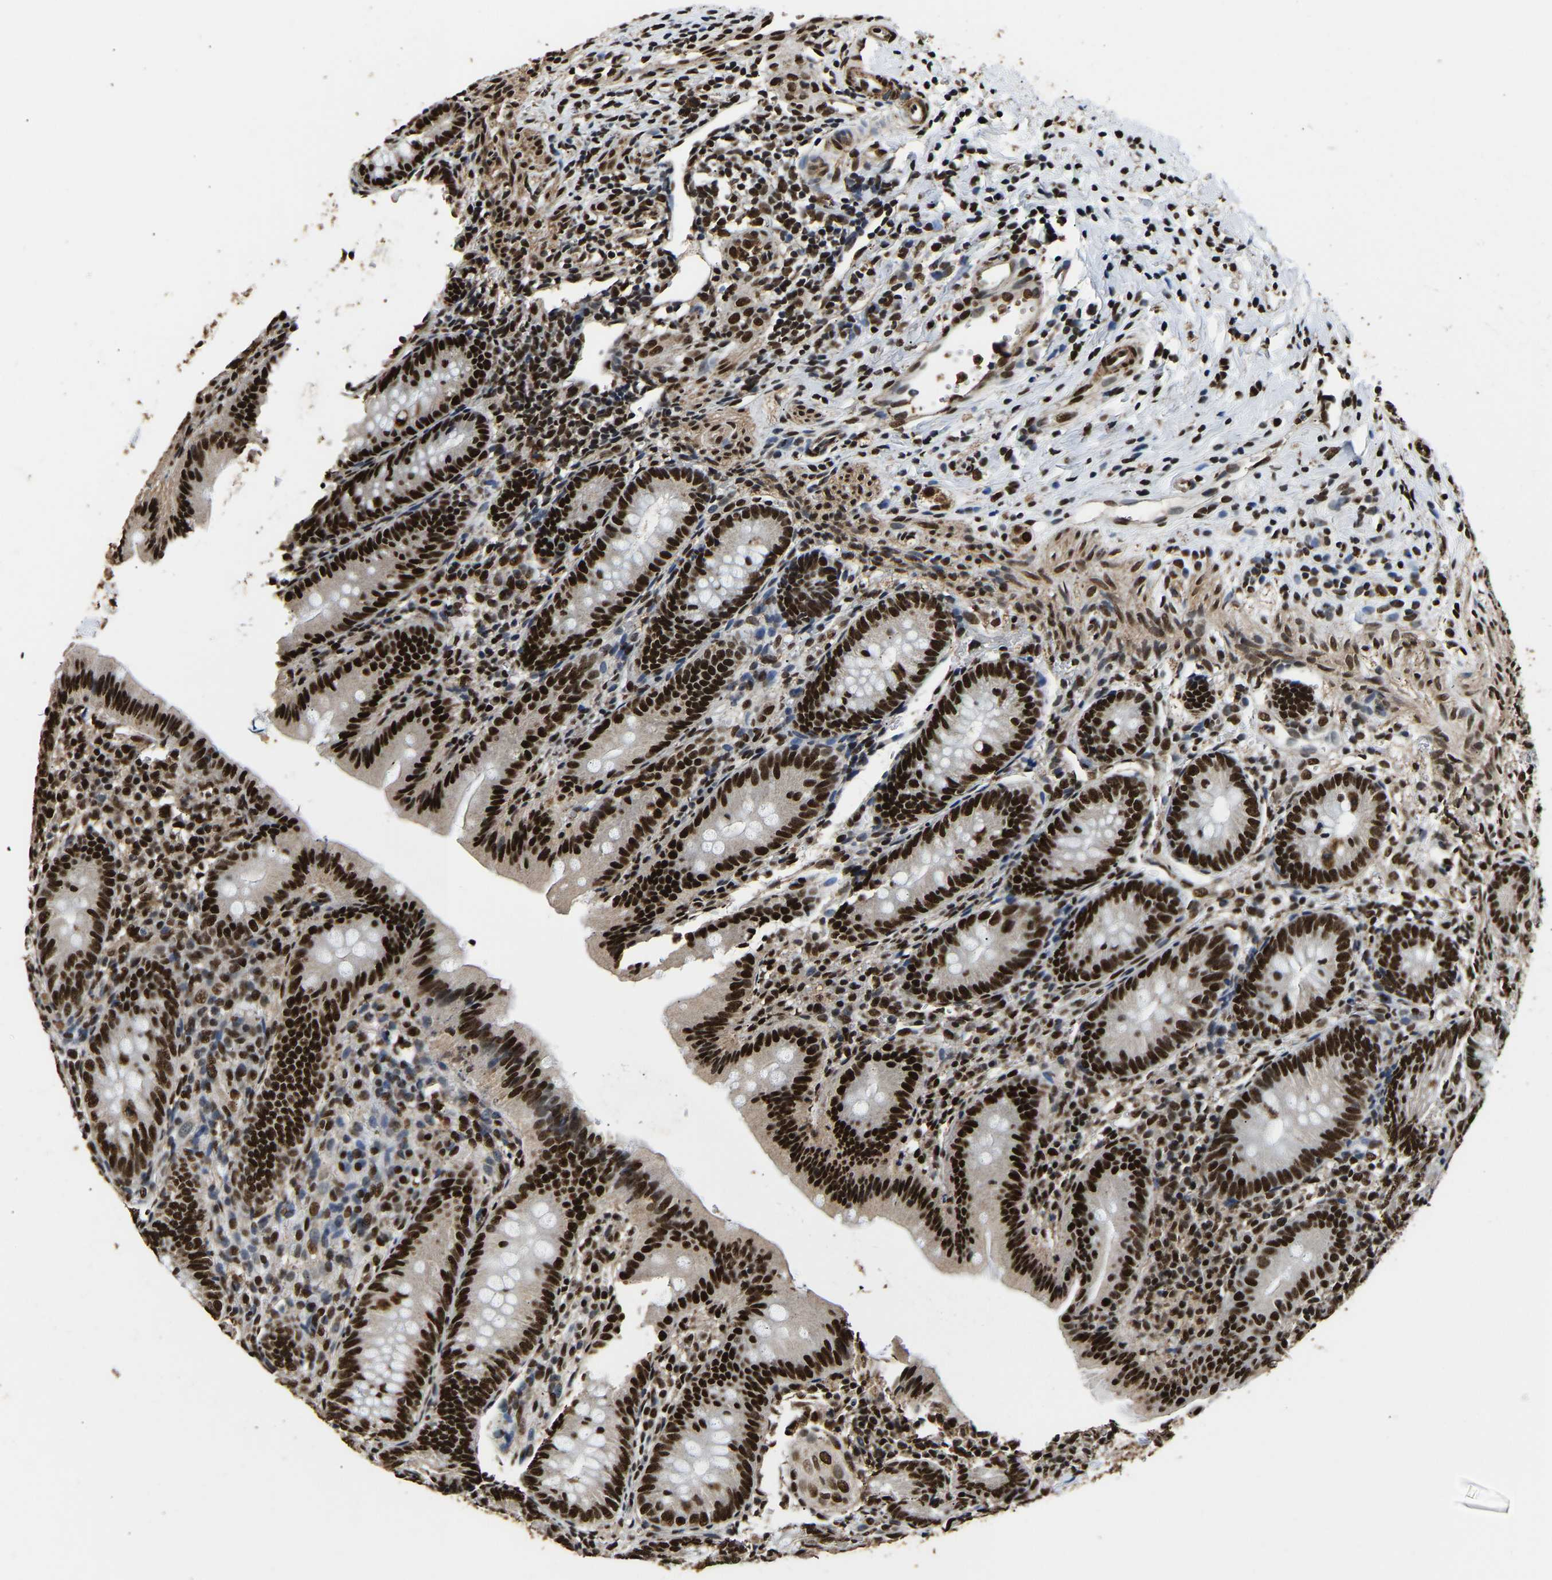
{"staining": {"intensity": "strong", "quantity": ">75%", "location": "nuclear"}, "tissue": "appendix", "cell_type": "Glandular cells", "image_type": "normal", "snomed": [{"axis": "morphology", "description": "Normal tissue, NOS"}, {"axis": "topography", "description": "Appendix"}], "caption": "Benign appendix reveals strong nuclear staining in about >75% of glandular cells, visualized by immunohistochemistry. The staining was performed using DAB (3,3'-diaminobenzidine), with brown indicating positive protein expression. Nuclei are stained blue with hematoxylin.", "gene": "SAFB", "patient": {"sex": "male", "age": 1}}